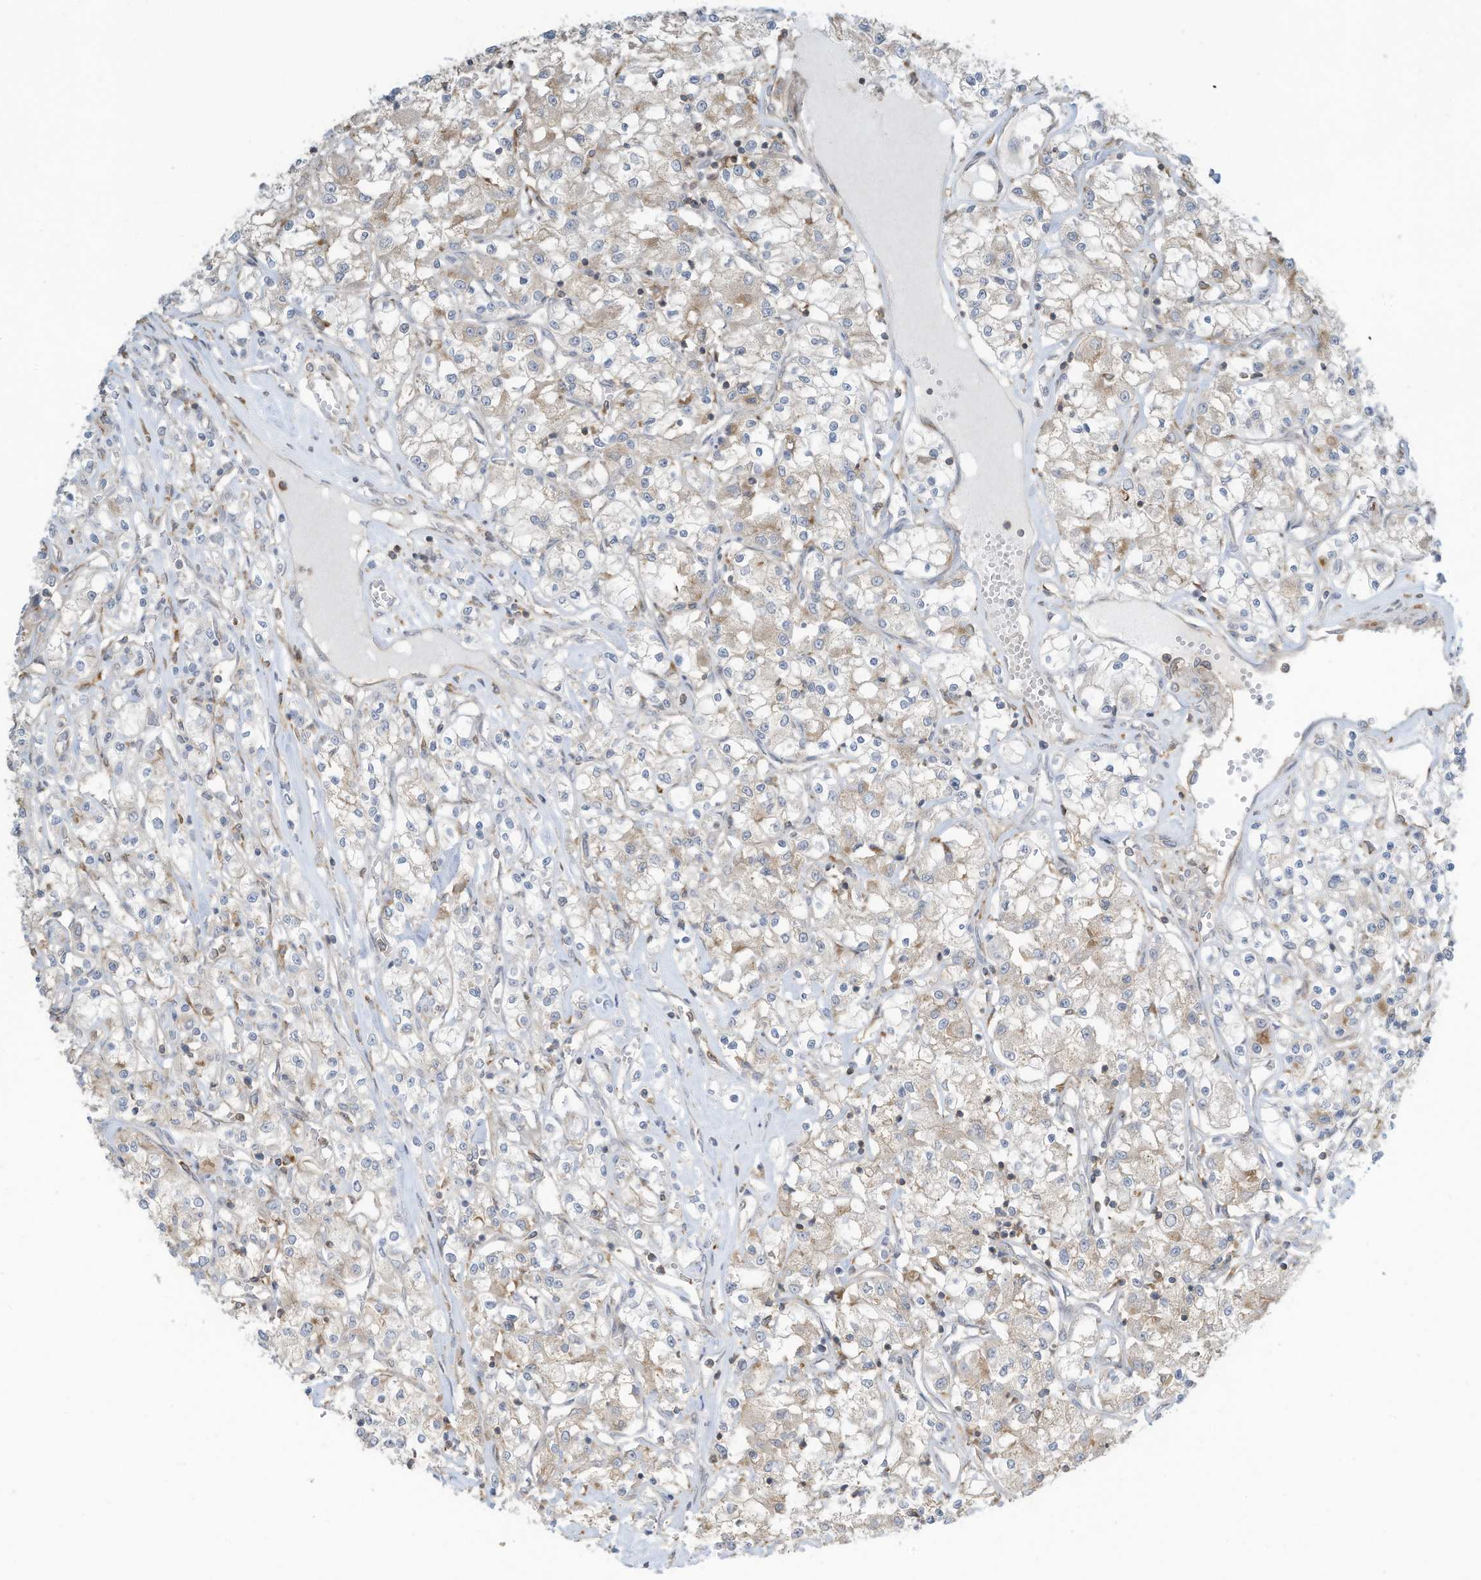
{"staining": {"intensity": "moderate", "quantity": "<25%", "location": "cytoplasmic/membranous"}, "tissue": "renal cancer", "cell_type": "Tumor cells", "image_type": "cancer", "snomed": [{"axis": "morphology", "description": "Adenocarcinoma, NOS"}, {"axis": "topography", "description": "Kidney"}], "caption": "Adenocarcinoma (renal) stained with a protein marker displays moderate staining in tumor cells.", "gene": "DZIP3", "patient": {"sex": "female", "age": 59}}